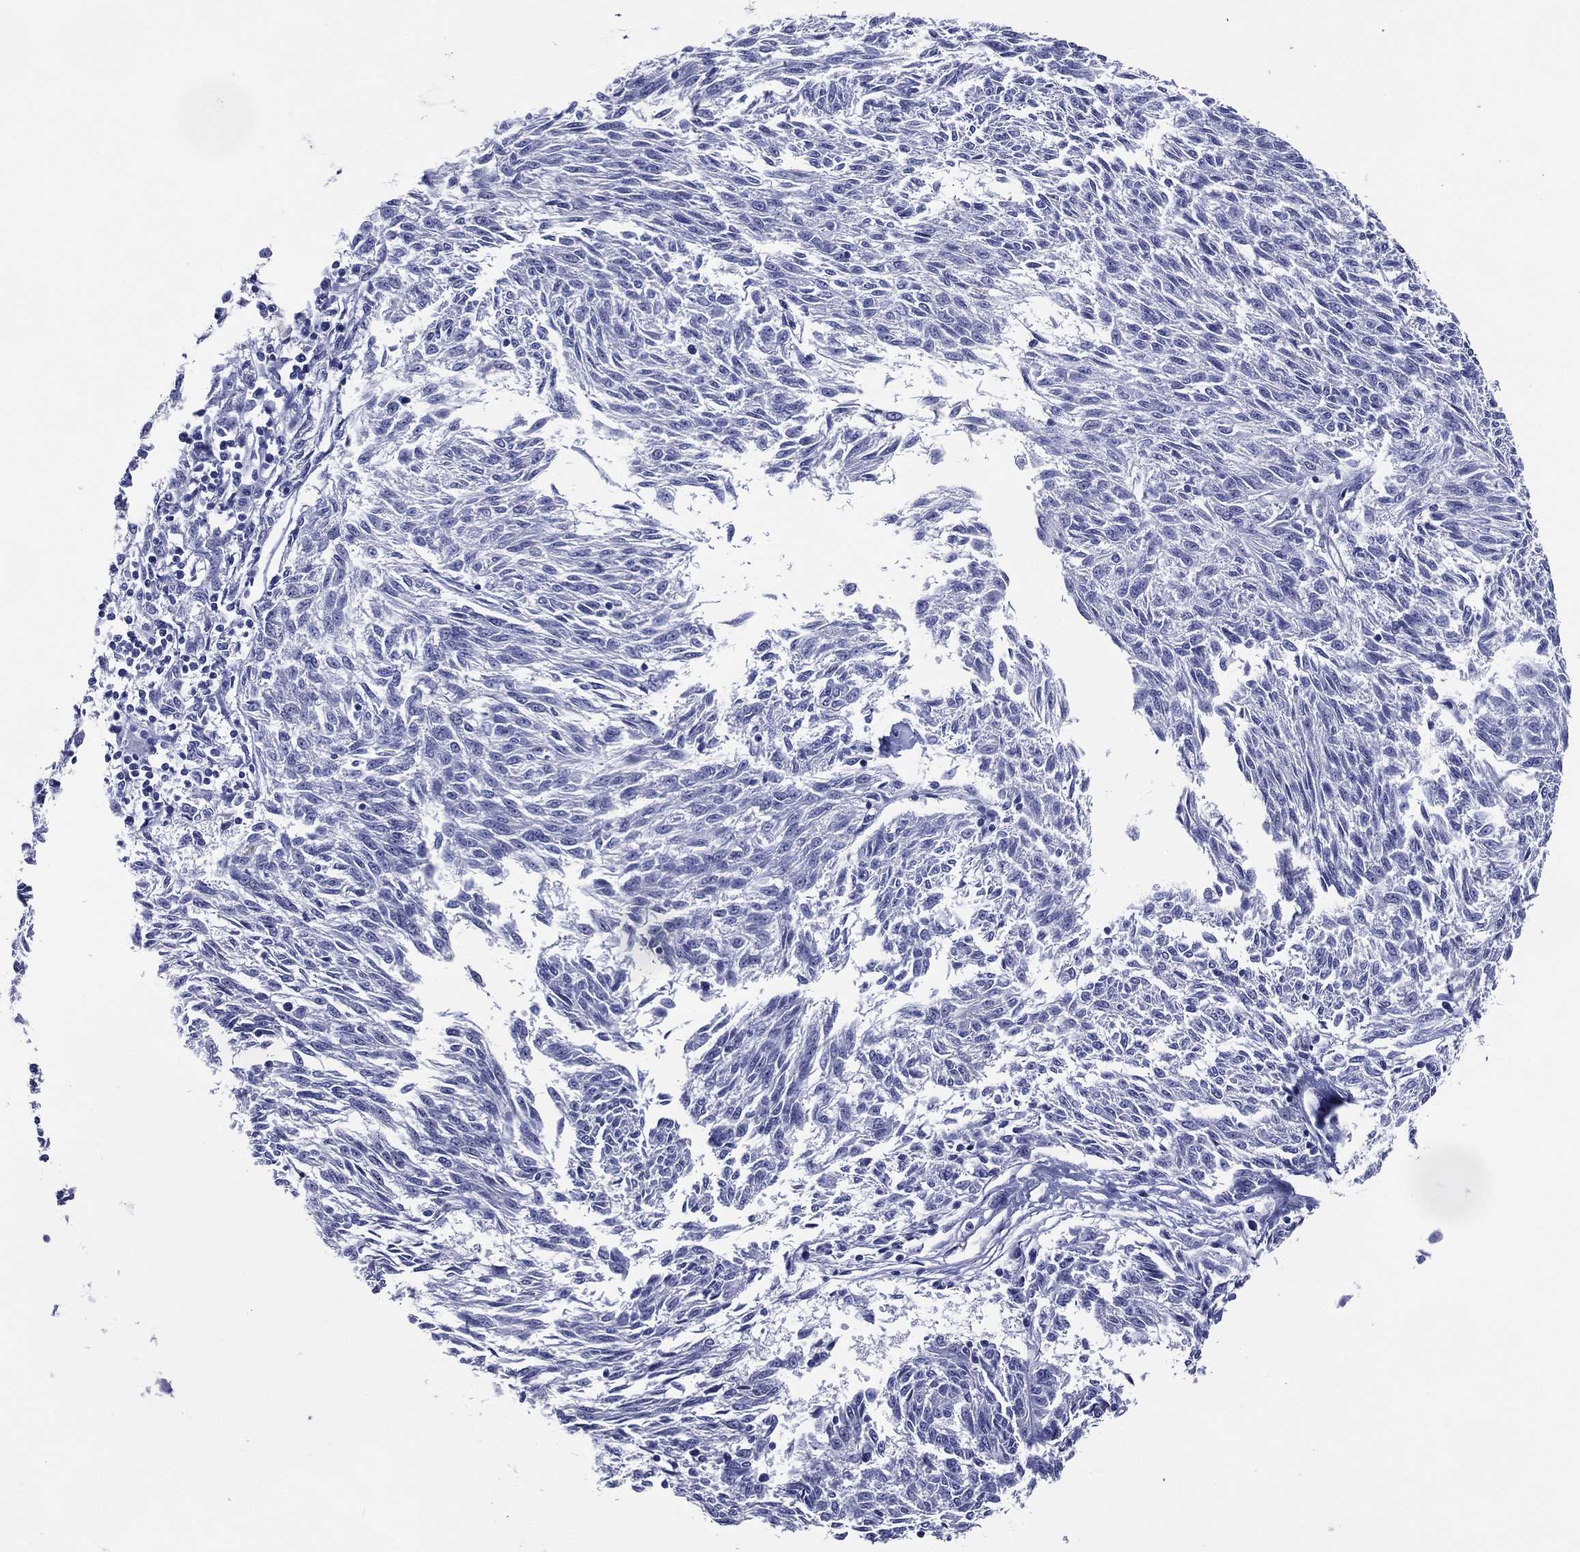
{"staining": {"intensity": "negative", "quantity": "none", "location": "none"}, "tissue": "melanoma", "cell_type": "Tumor cells", "image_type": "cancer", "snomed": [{"axis": "morphology", "description": "Malignant melanoma, NOS"}, {"axis": "topography", "description": "Skin"}], "caption": "The IHC photomicrograph has no significant staining in tumor cells of malignant melanoma tissue. The staining is performed using DAB (3,3'-diaminobenzidine) brown chromogen with nuclei counter-stained in using hematoxylin.", "gene": "ACE2", "patient": {"sex": "female", "age": 72}}